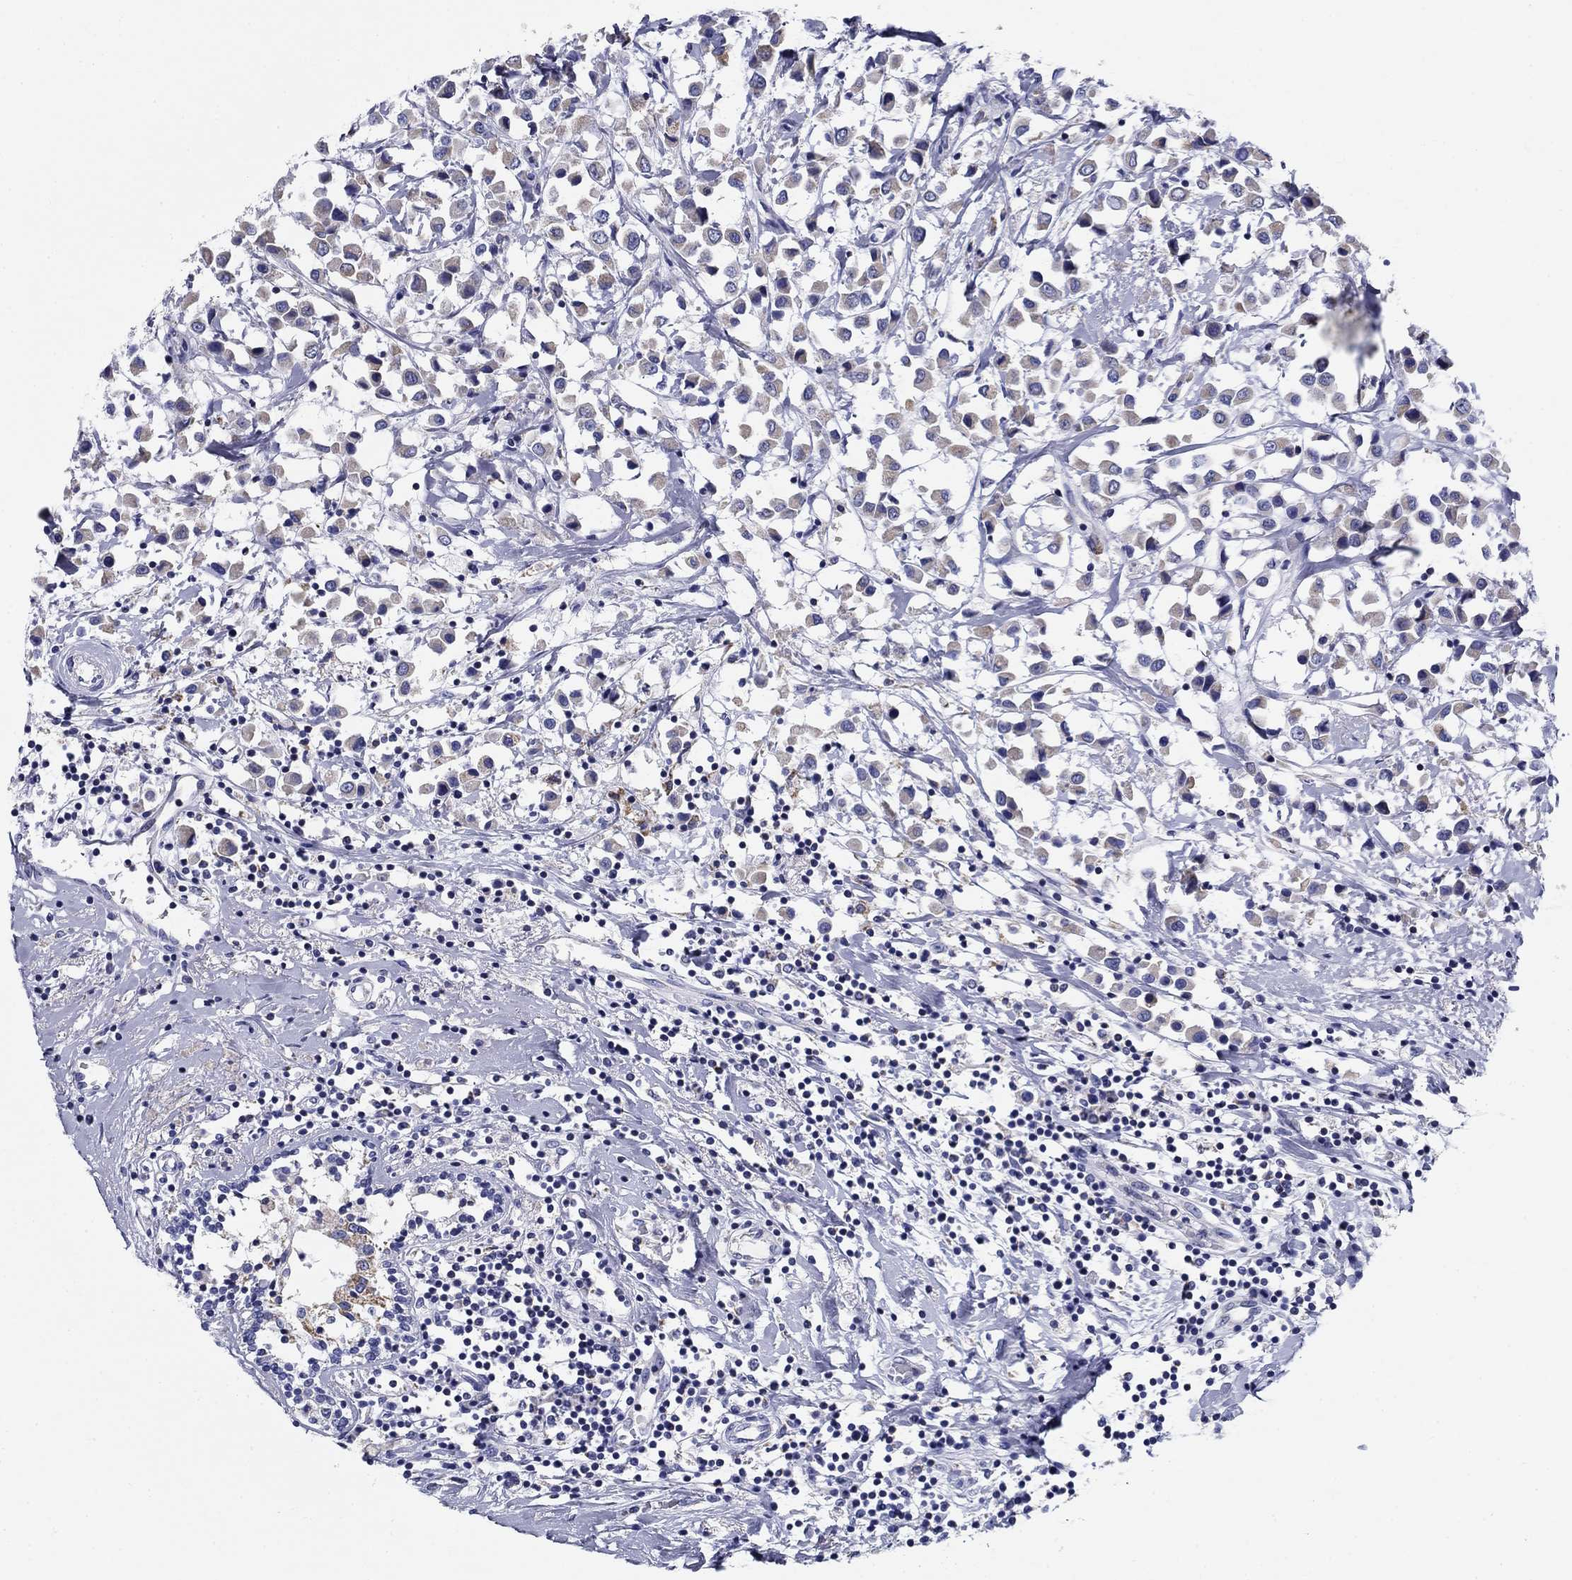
{"staining": {"intensity": "weak", "quantity": "<25%", "location": "cytoplasmic/membranous"}, "tissue": "breast cancer", "cell_type": "Tumor cells", "image_type": "cancer", "snomed": [{"axis": "morphology", "description": "Duct carcinoma"}, {"axis": "topography", "description": "Breast"}], "caption": "This is a micrograph of immunohistochemistry staining of breast invasive ductal carcinoma, which shows no staining in tumor cells.", "gene": "UPB1", "patient": {"sex": "female", "age": 61}}